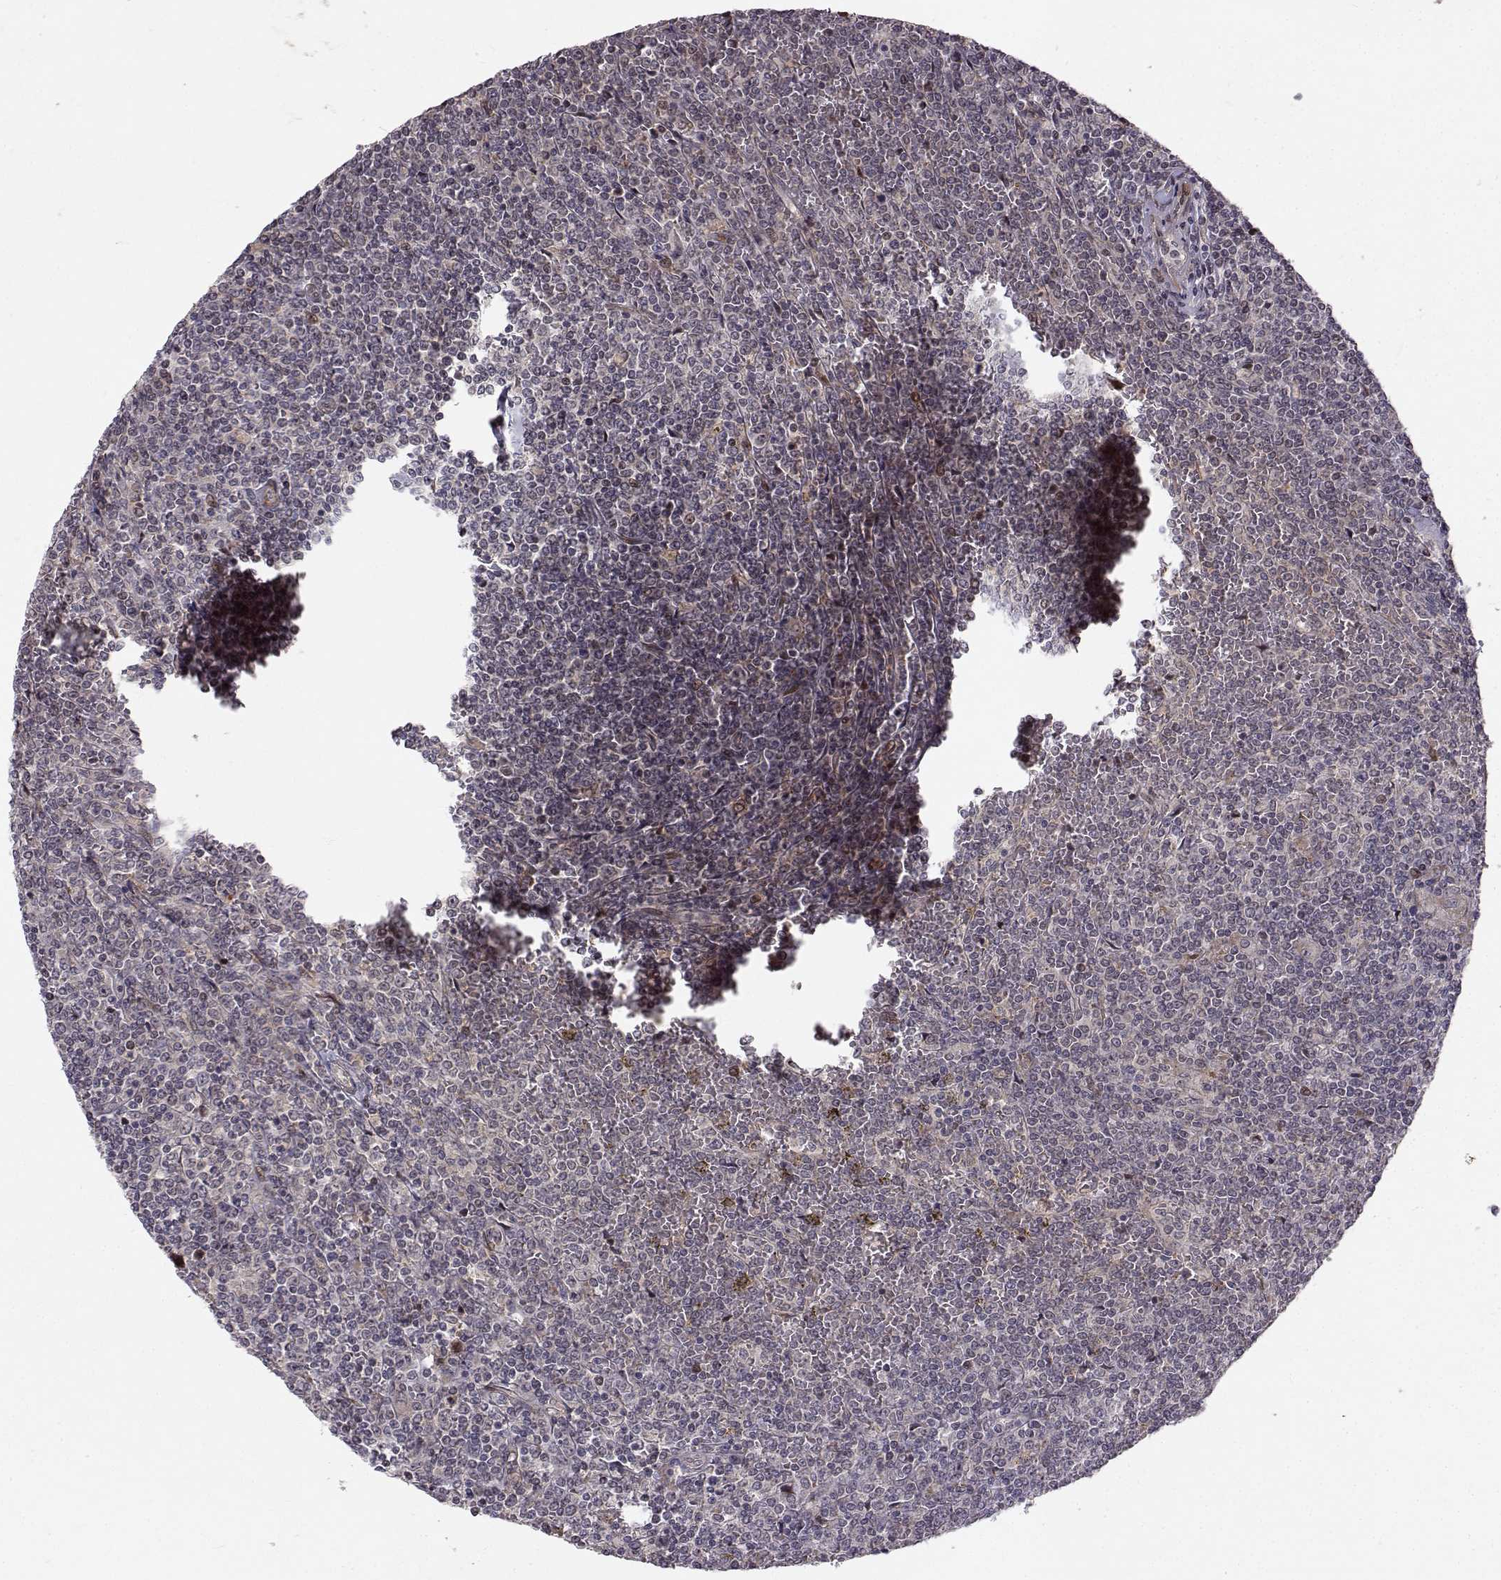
{"staining": {"intensity": "negative", "quantity": "none", "location": "none"}, "tissue": "lymphoma", "cell_type": "Tumor cells", "image_type": "cancer", "snomed": [{"axis": "morphology", "description": "Malignant lymphoma, non-Hodgkin's type, Low grade"}, {"axis": "topography", "description": "Spleen"}], "caption": "High magnification brightfield microscopy of low-grade malignant lymphoma, non-Hodgkin's type stained with DAB (brown) and counterstained with hematoxylin (blue): tumor cells show no significant staining. (DAB (3,3'-diaminobenzidine) immunohistochemistry visualized using brightfield microscopy, high magnification).", "gene": "APC", "patient": {"sex": "female", "age": 19}}